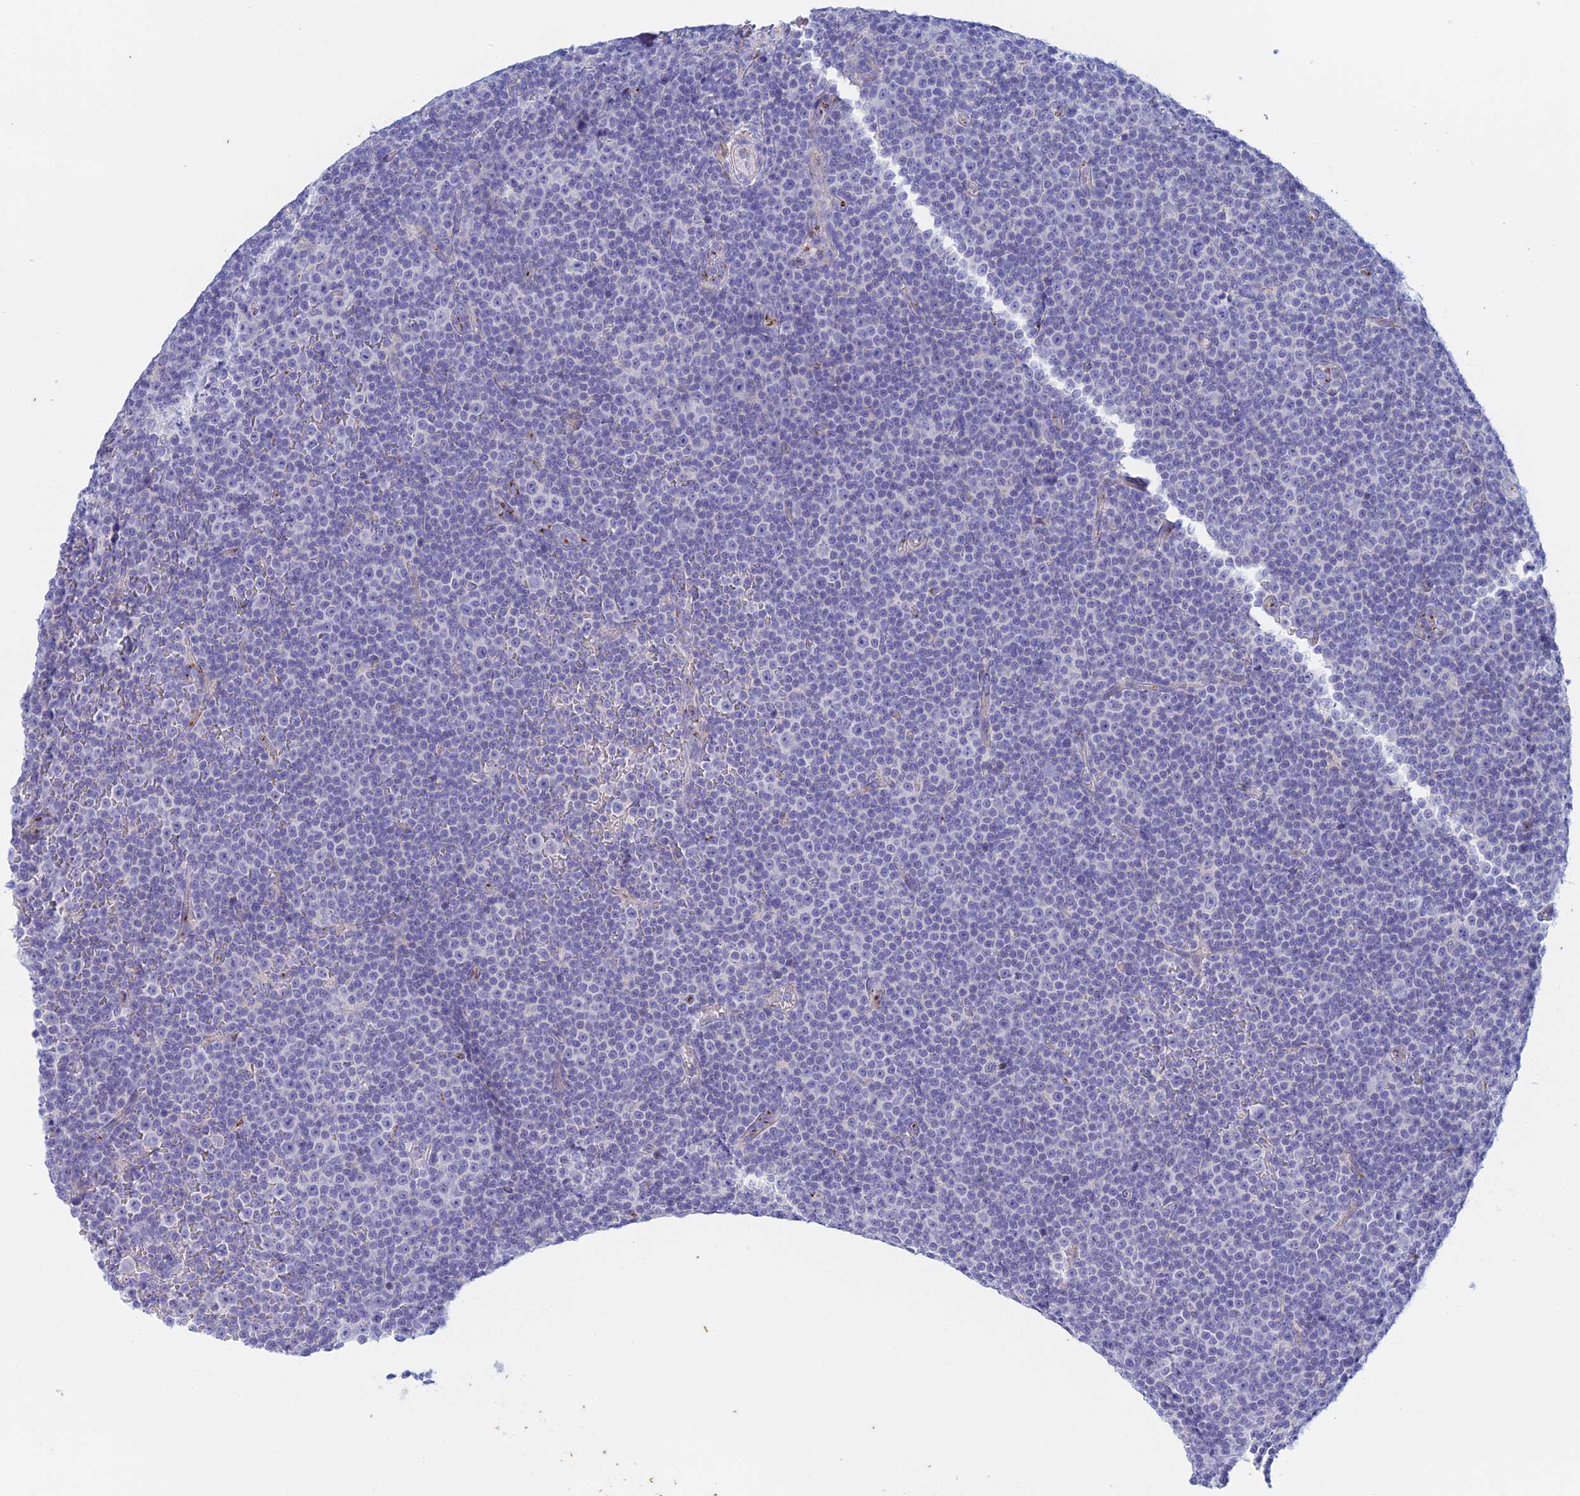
{"staining": {"intensity": "negative", "quantity": "none", "location": "none"}, "tissue": "lymphoma", "cell_type": "Tumor cells", "image_type": "cancer", "snomed": [{"axis": "morphology", "description": "Malignant lymphoma, non-Hodgkin's type, Low grade"}, {"axis": "topography", "description": "Lymph node"}], "caption": "Lymphoma was stained to show a protein in brown. There is no significant positivity in tumor cells.", "gene": "SLC24A3", "patient": {"sex": "female", "age": 67}}